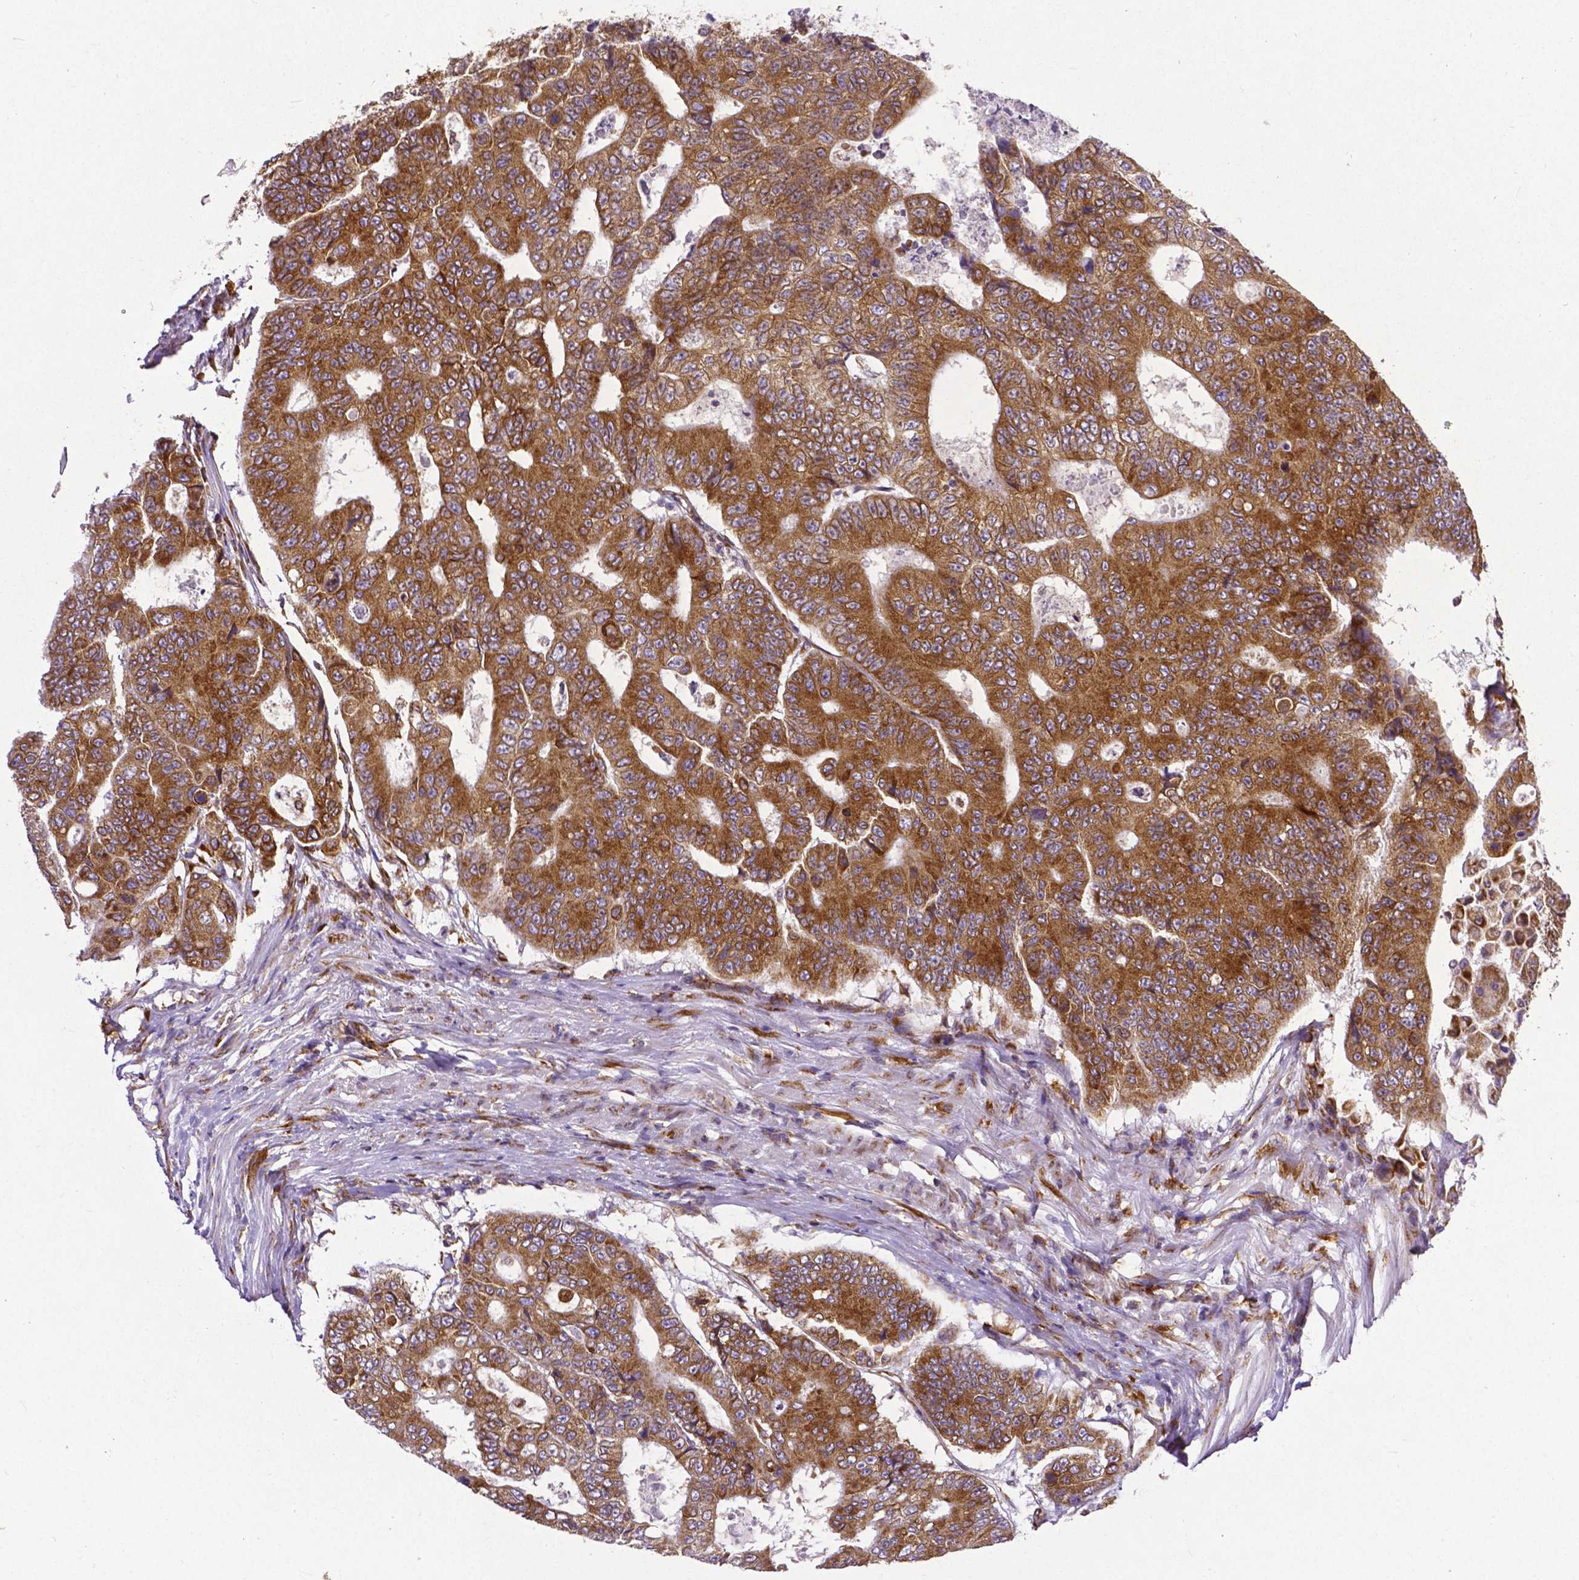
{"staining": {"intensity": "moderate", "quantity": ">75%", "location": "cytoplasmic/membranous"}, "tissue": "colorectal cancer", "cell_type": "Tumor cells", "image_type": "cancer", "snomed": [{"axis": "morphology", "description": "Adenocarcinoma, NOS"}, {"axis": "topography", "description": "Colon"}], "caption": "IHC staining of adenocarcinoma (colorectal), which shows medium levels of moderate cytoplasmic/membranous expression in approximately >75% of tumor cells indicating moderate cytoplasmic/membranous protein positivity. The staining was performed using DAB (3,3'-diaminobenzidine) (brown) for protein detection and nuclei were counterstained in hematoxylin (blue).", "gene": "MTDH", "patient": {"sex": "female", "age": 48}}